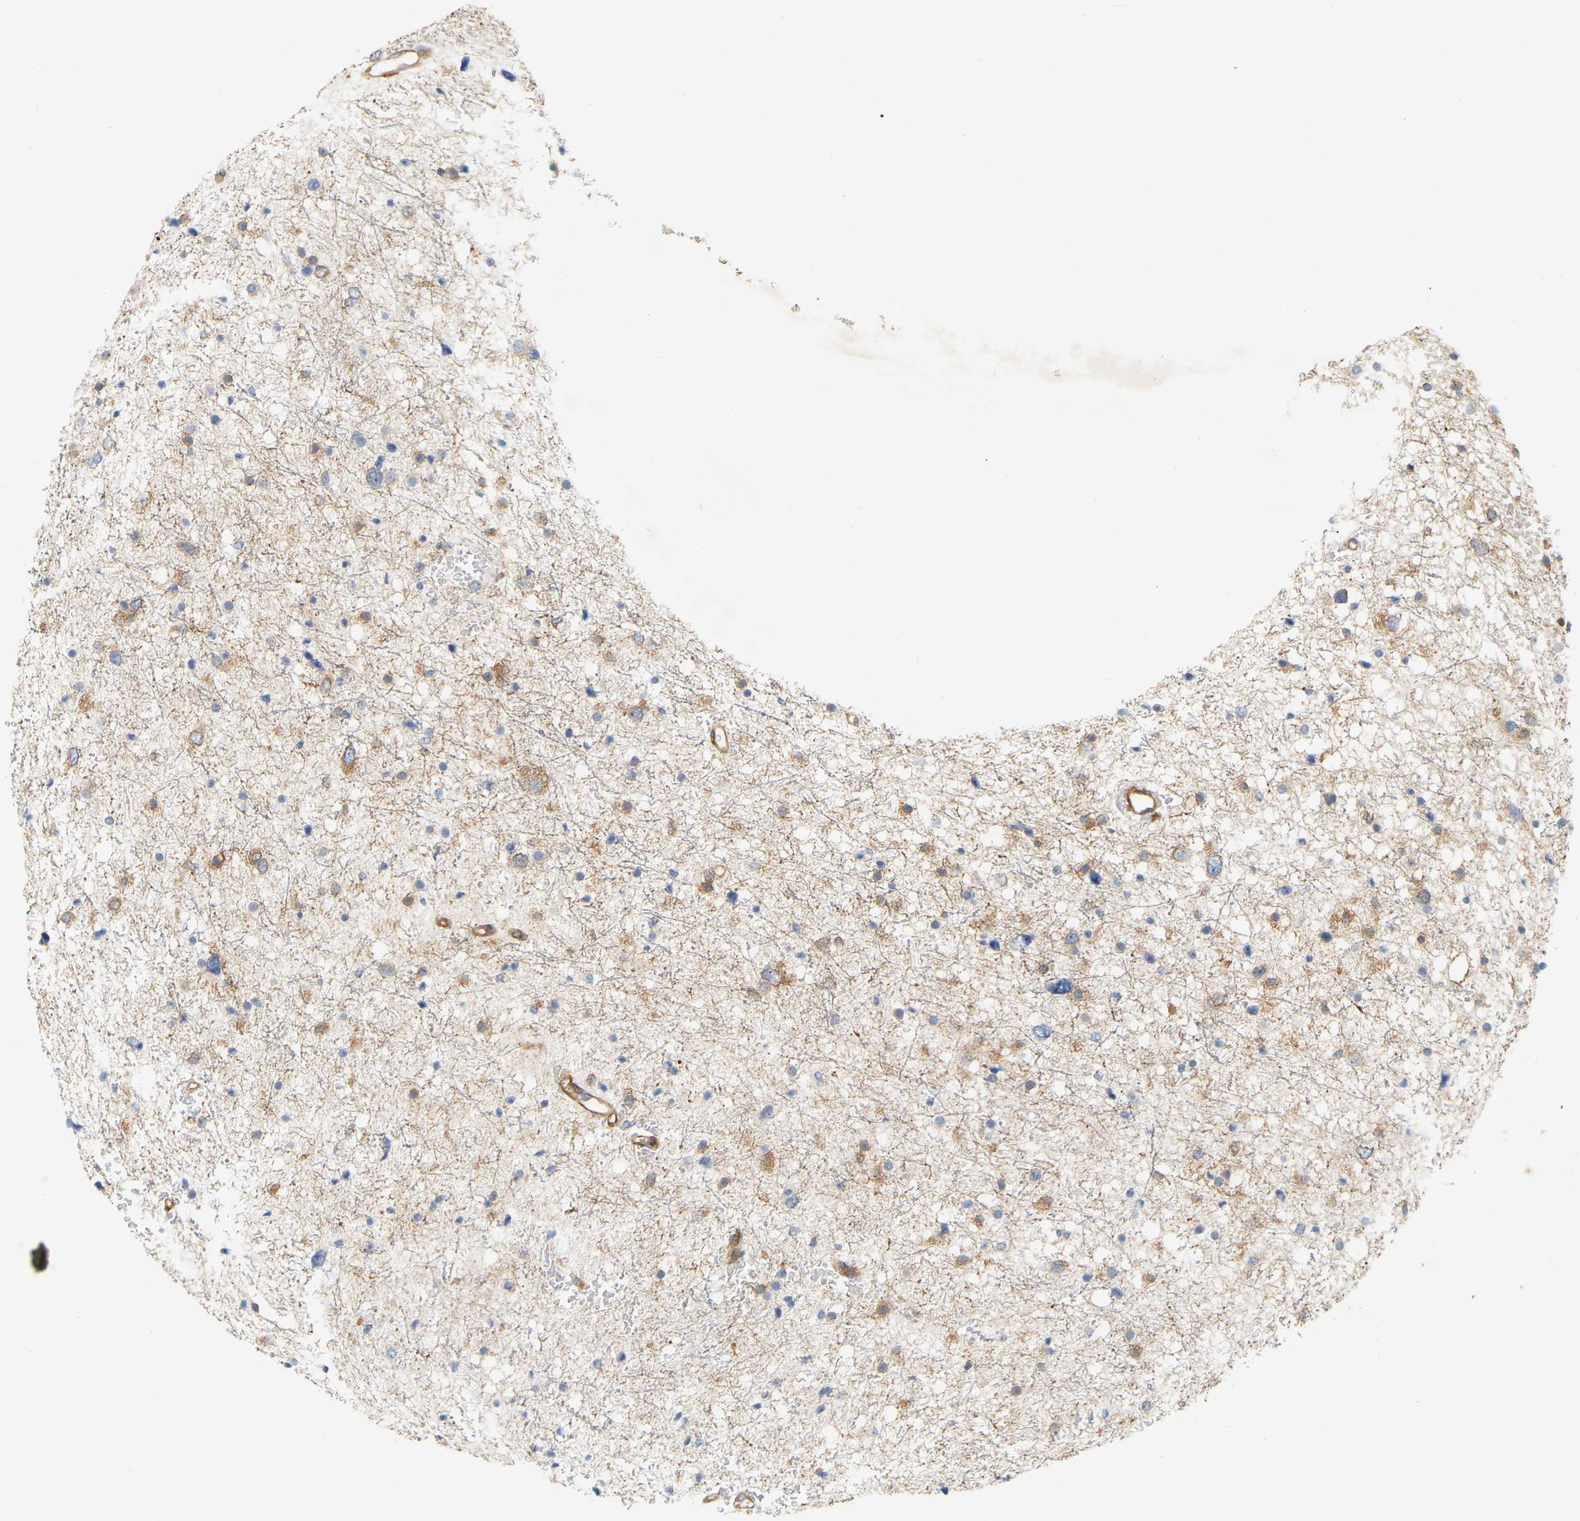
{"staining": {"intensity": "moderate", "quantity": "25%-75%", "location": "cytoplasmic/membranous"}, "tissue": "glioma", "cell_type": "Tumor cells", "image_type": "cancer", "snomed": [{"axis": "morphology", "description": "Glioma, malignant, Low grade"}, {"axis": "topography", "description": "Brain"}], "caption": "A brown stain shows moderate cytoplasmic/membranous positivity of a protein in malignant low-grade glioma tumor cells.", "gene": "RAPH1", "patient": {"sex": "female", "age": 37}}